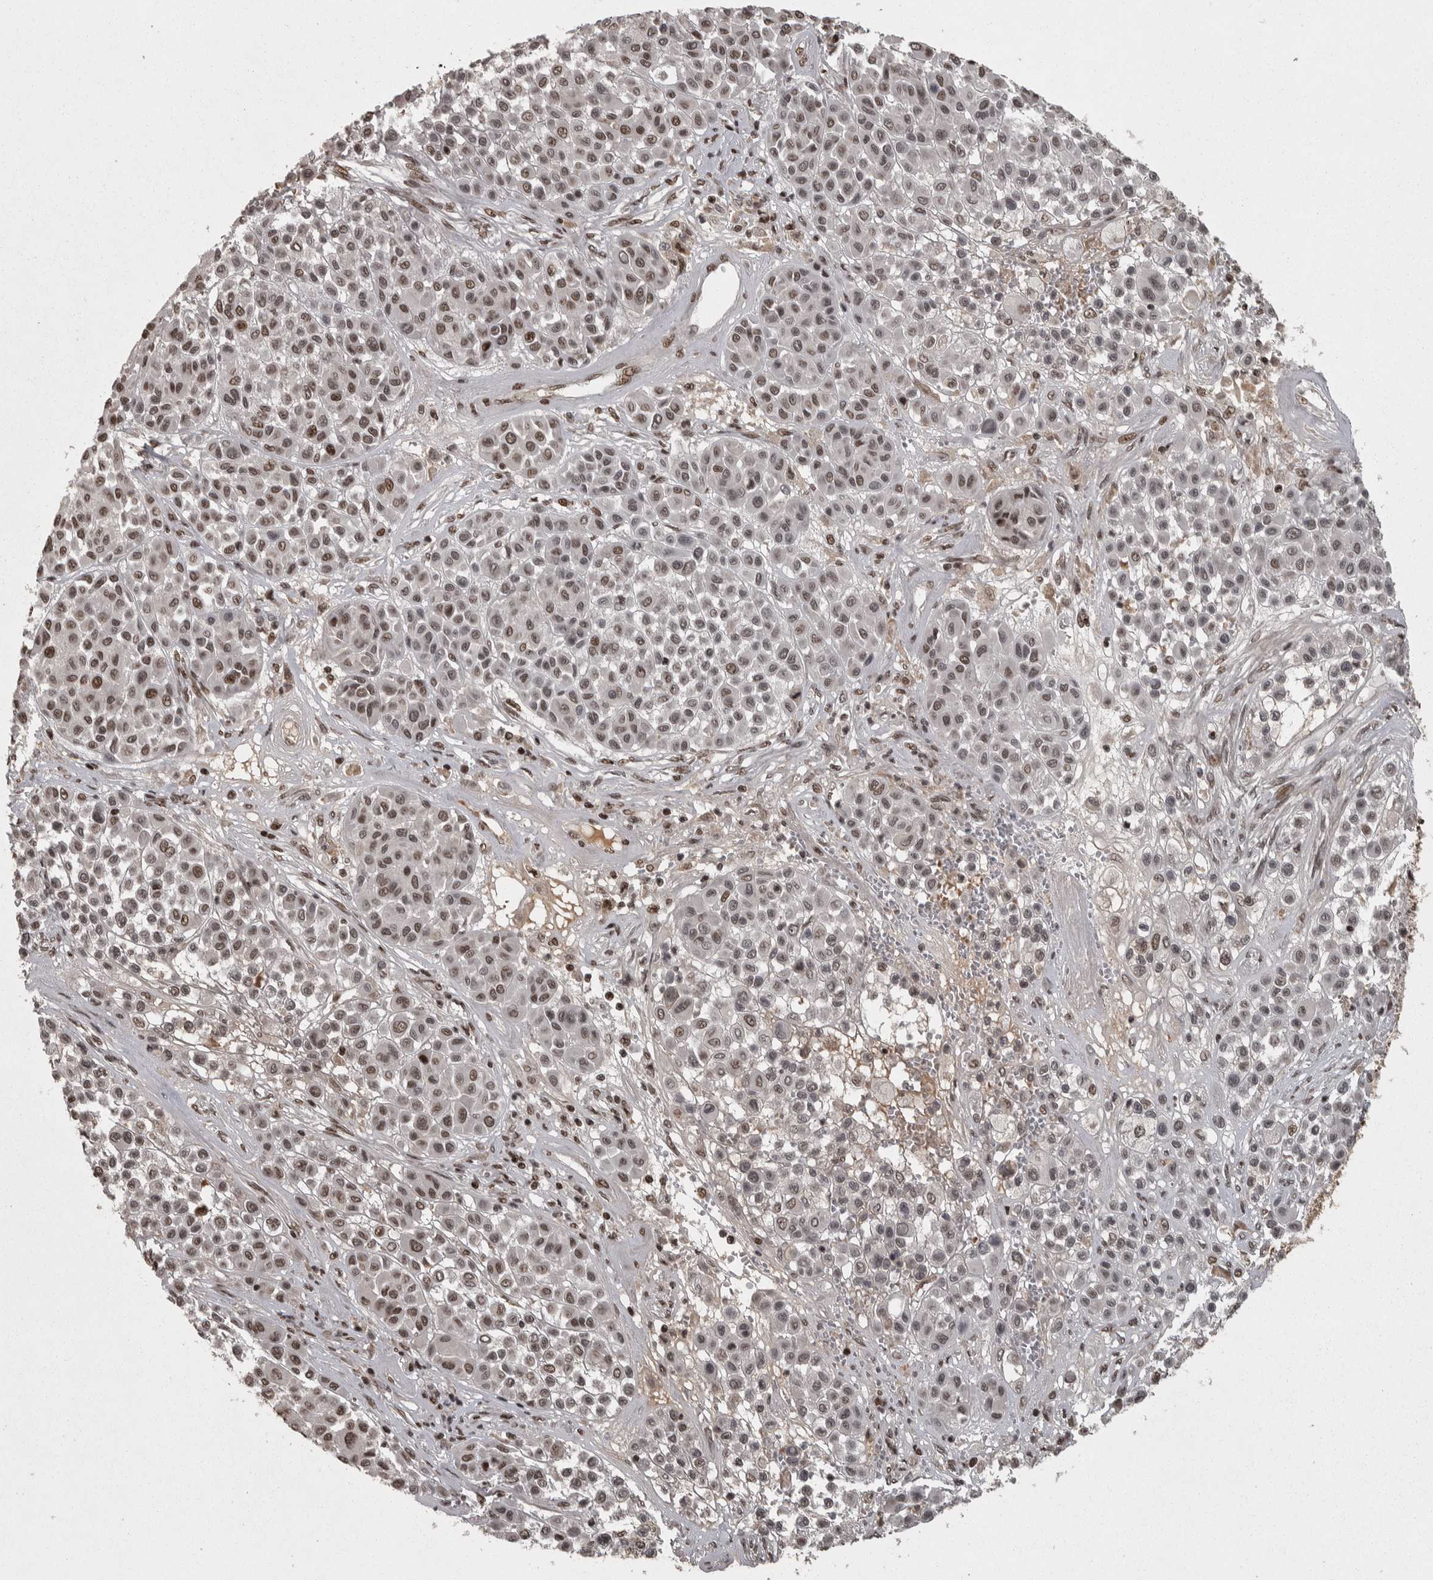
{"staining": {"intensity": "moderate", "quantity": "25%-75%", "location": "nuclear"}, "tissue": "melanoma", "cell_type": "Tumor cells", "image_type": "cancer", "snomed": [{"axis": "morphology", "description": "Malignant melanoma, Metastatic site"}, {"axis": "topography", "description": "Soft tissue"}], "caption": "Protein staining of malignant melanoma (metastatic site) tissue shows moderate nuclear expression in about 25%-75% of tumor cells. The protein is stained brown, and the nuclei are stained in blue (DAB (3,3'-diaminobenzidine) IHC with brightfield microscopy, high magnification).", "gene": "ZFHX4", "patient": {"sex": "male", "age": 41}}